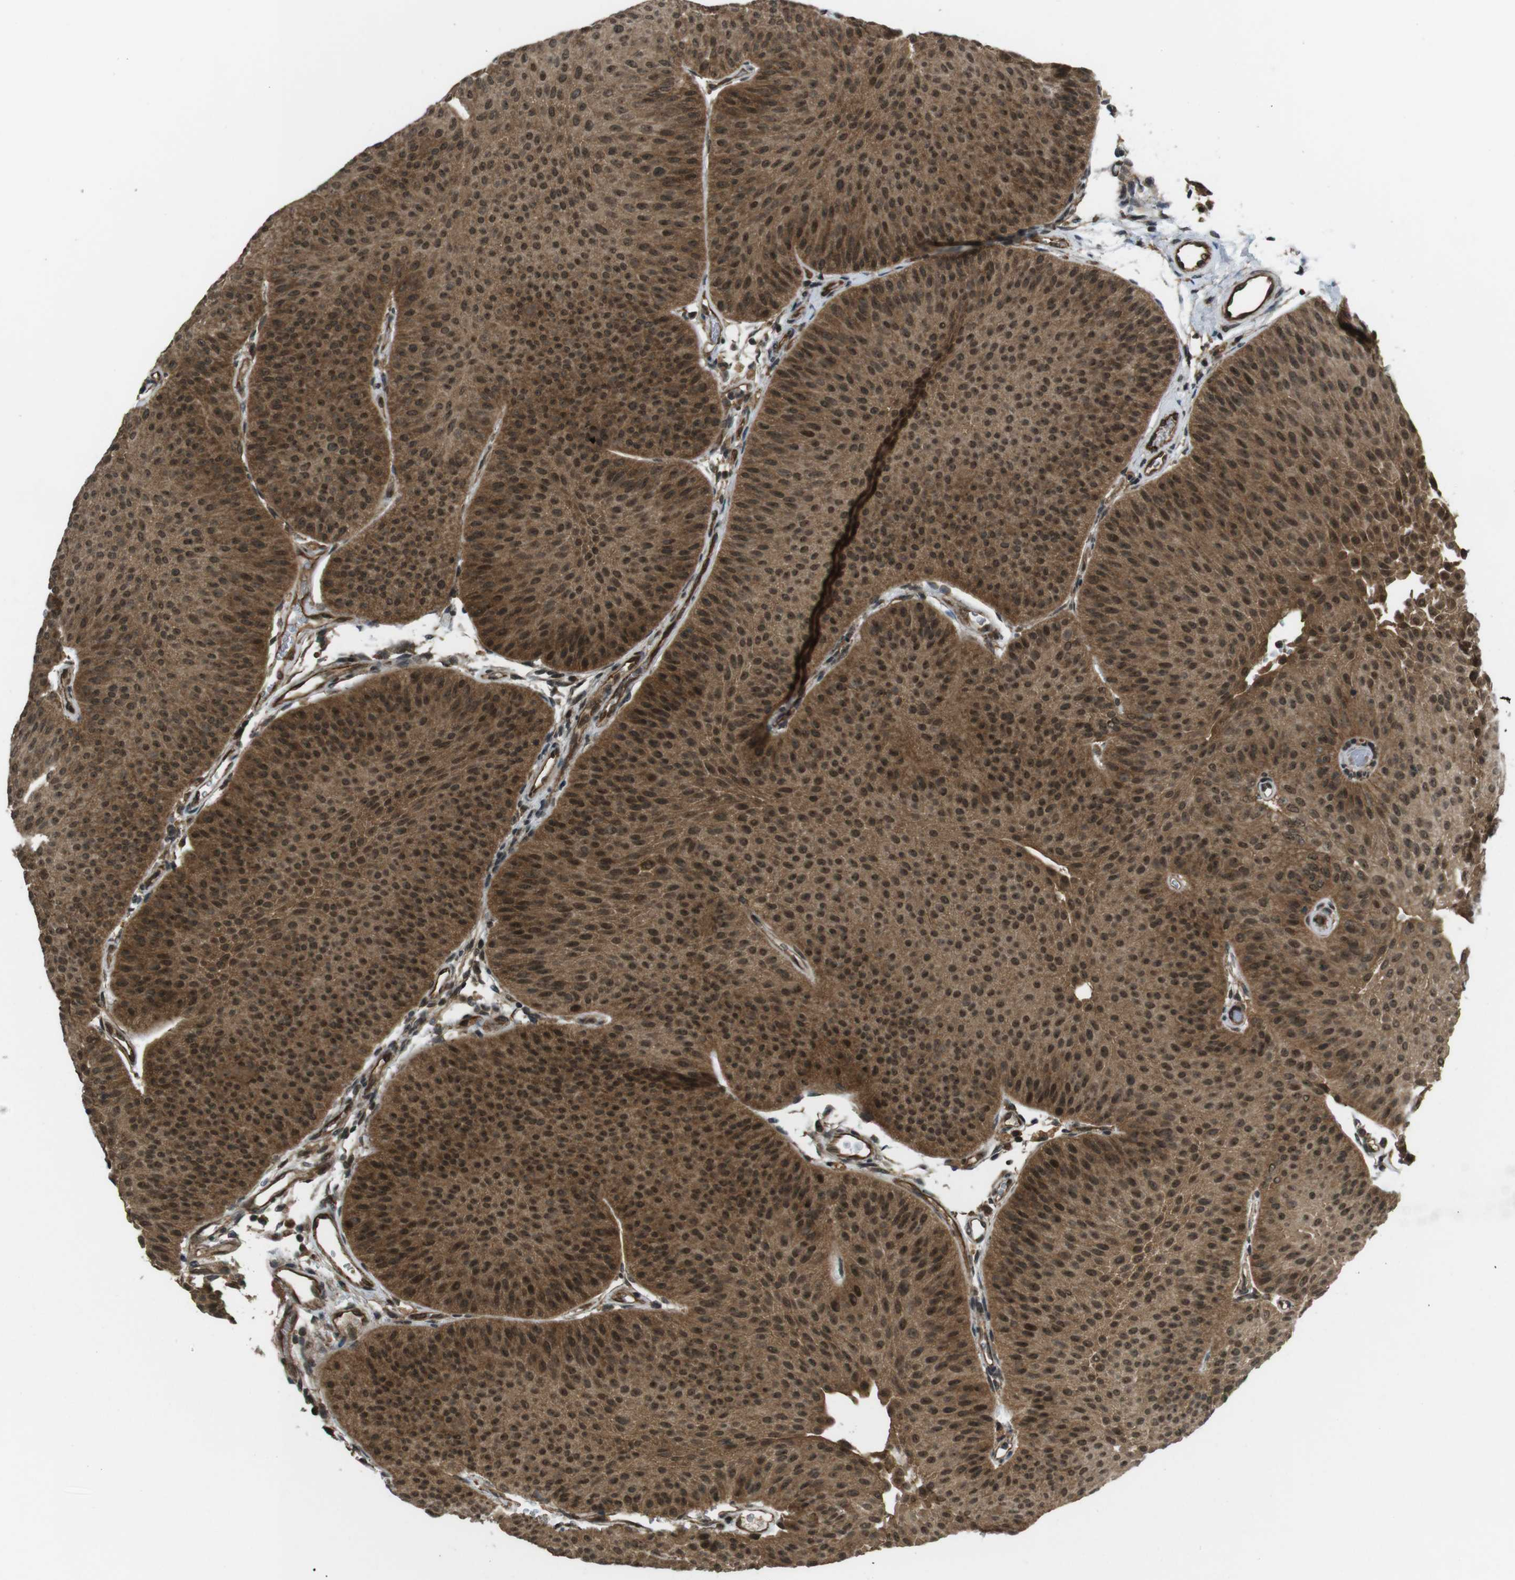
{"staining": {"intensity": "strong", "quantity": ">75%", "location": "cytoplasmic/membranous,nuclear"}, "tissue": "urothelial cancer", "cell_type": "Tumor cells", "image_type": "cancer", "snomed": [{"axis": "morphology", "description": "Urothelial carcinoma, Low grade"}, {"axis": "topography", "description": "Urinary bladder"}], "caption": "Strong cytoplasmic/membranous and nuclear positivity for a protein is identified in about >75% of tumor cells of urothelial carcinoma (low-grade) using immunohistochemistry (IHC).", "gene": "TIAM2", "patient": {"sex": "female", "age": 60}}